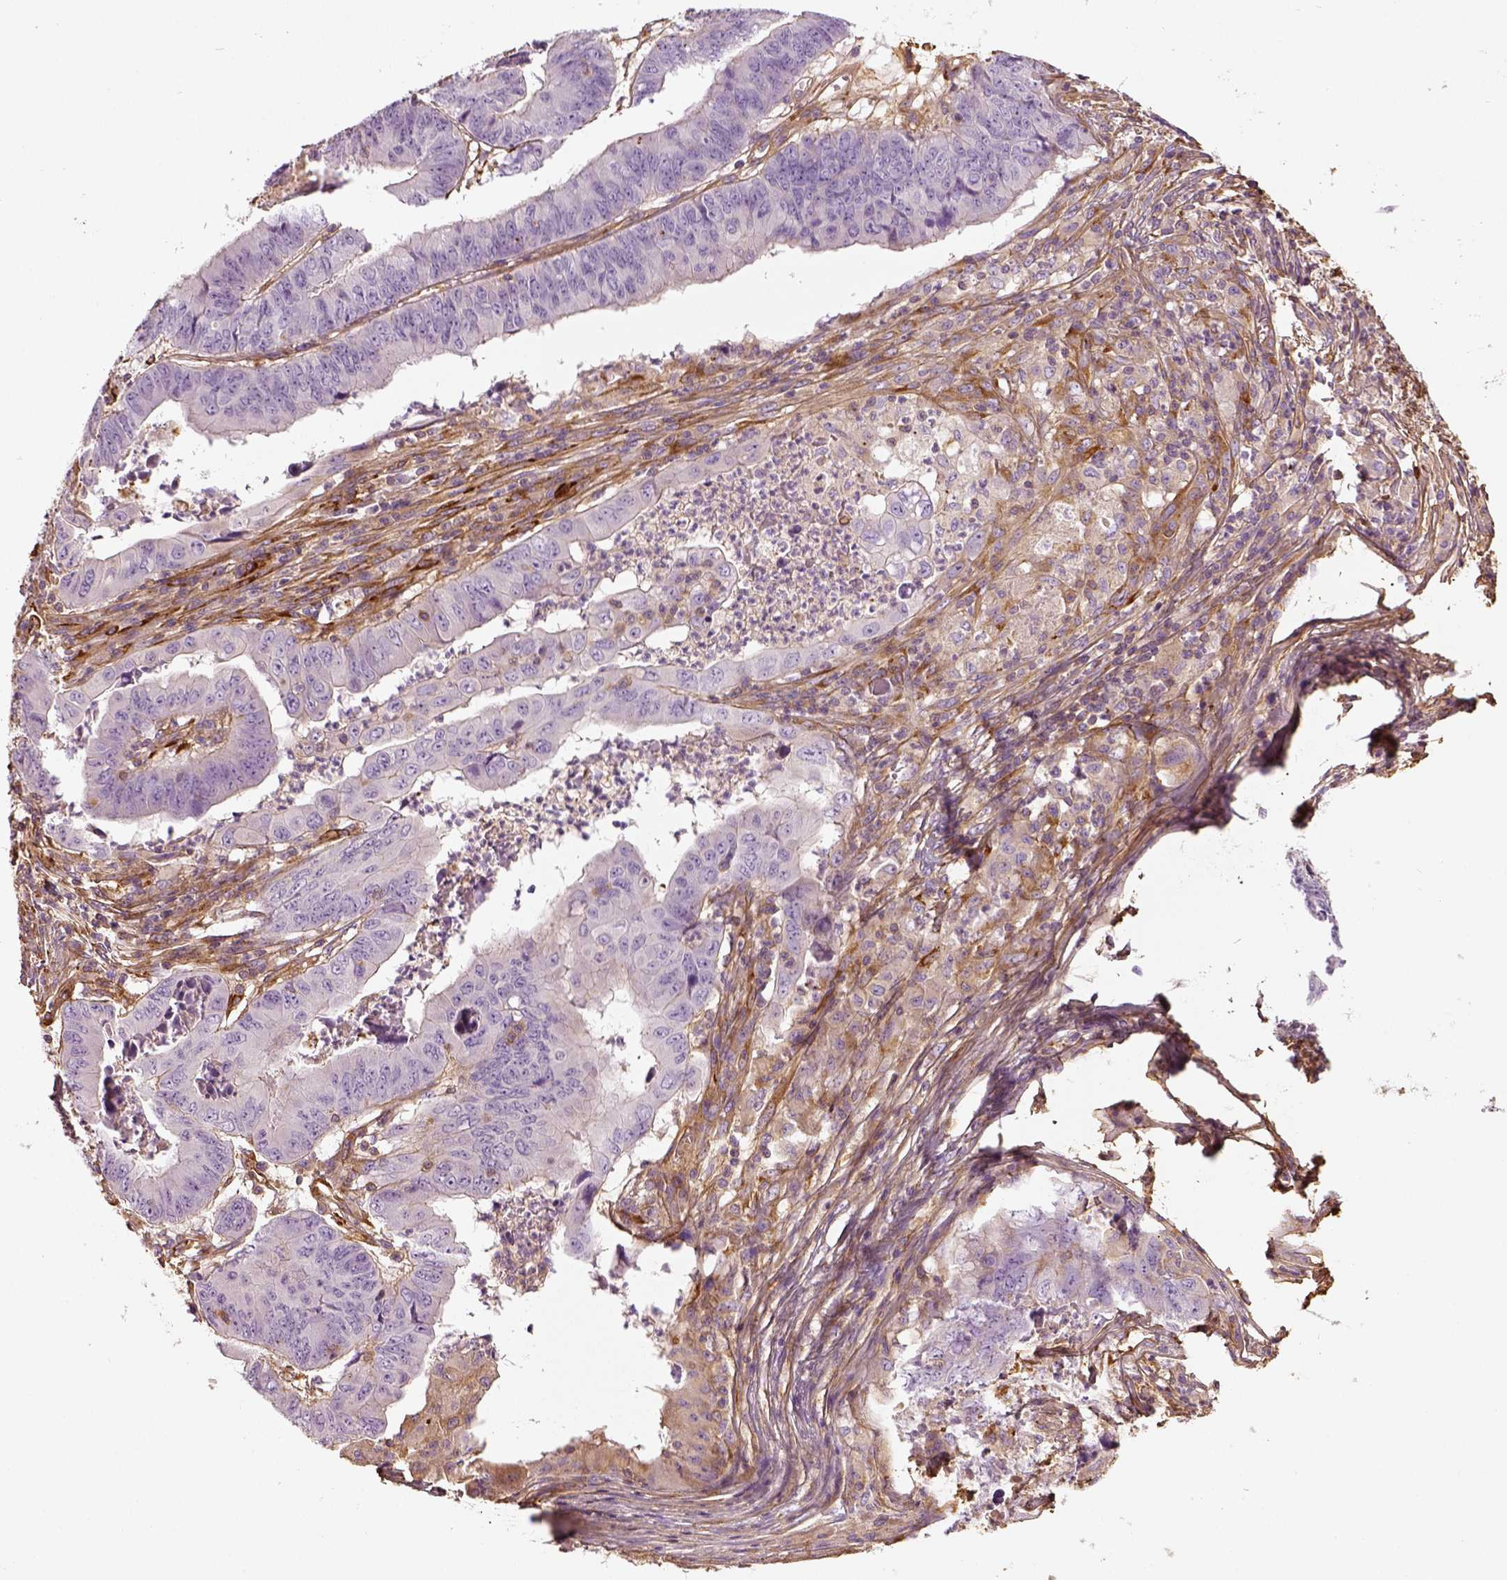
{"staining": {"intensity": "negative", "quantity": "none", "location": "none"}, "tissue": "stomach cancer", "cell_type": "Tumor cells", "image_type": "cancer", "snomed": [{"axis": "morphology", "description": "Adenocarcinoma, NOS"}, {"axis": "topography", "description": "Stomach, lower"}], "caption": "DAB immunohistochemical staining of stomach adenocarcinoma shows no significant expression in tumor cells.", "gene": "COL6A2", "patient": {"sex": "male", "age": 77}}